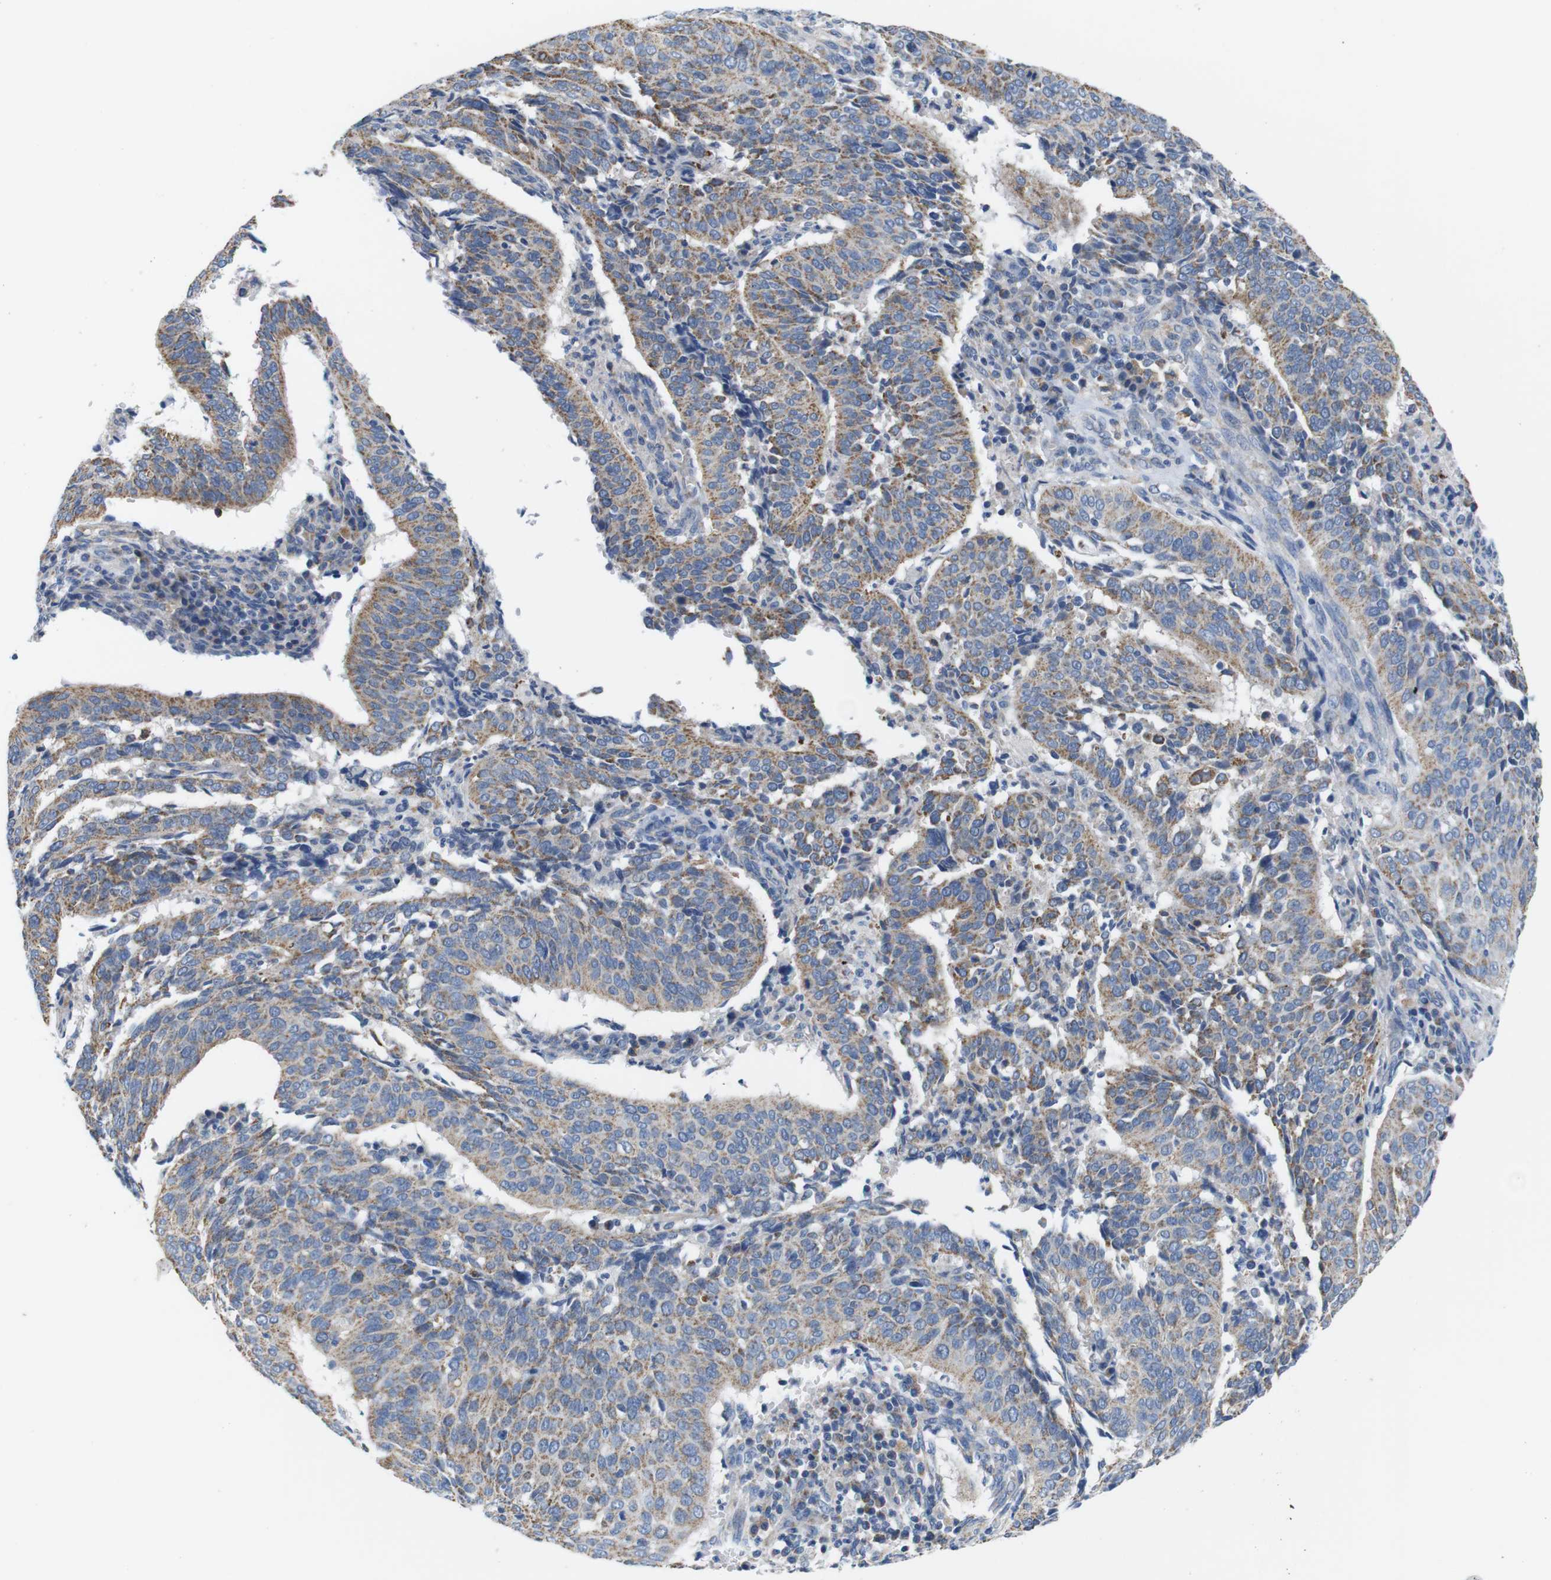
{"staining": {"intensity": "moderate", "quantity": ">75%", "location": "cytoplasmic/membranous"}, "tissue": "cervical cancer", "cell_type": "Tumor cells", "image_type": "cancer", "snomed": [{"axis": "morphology", "description": "Normal tissue, NOS"}, {"axis": "morphology", "description": "Squamous cell carcinoma, NOS"}, {"axis": "topography", "description": "Cervix"}], "caption": "A high-resolution histopathology image shows immunohistochemistry (IHC) staining of squamous cell carcinoma (cervical), which shows moderate cytoplasmic/membranous expression in approximately >75% of tumor cells. (DAB IHC with brightfield microscopy, high magnification).", "gene": "F2RL1", "patient": {"sex": "female", "age": 39}}